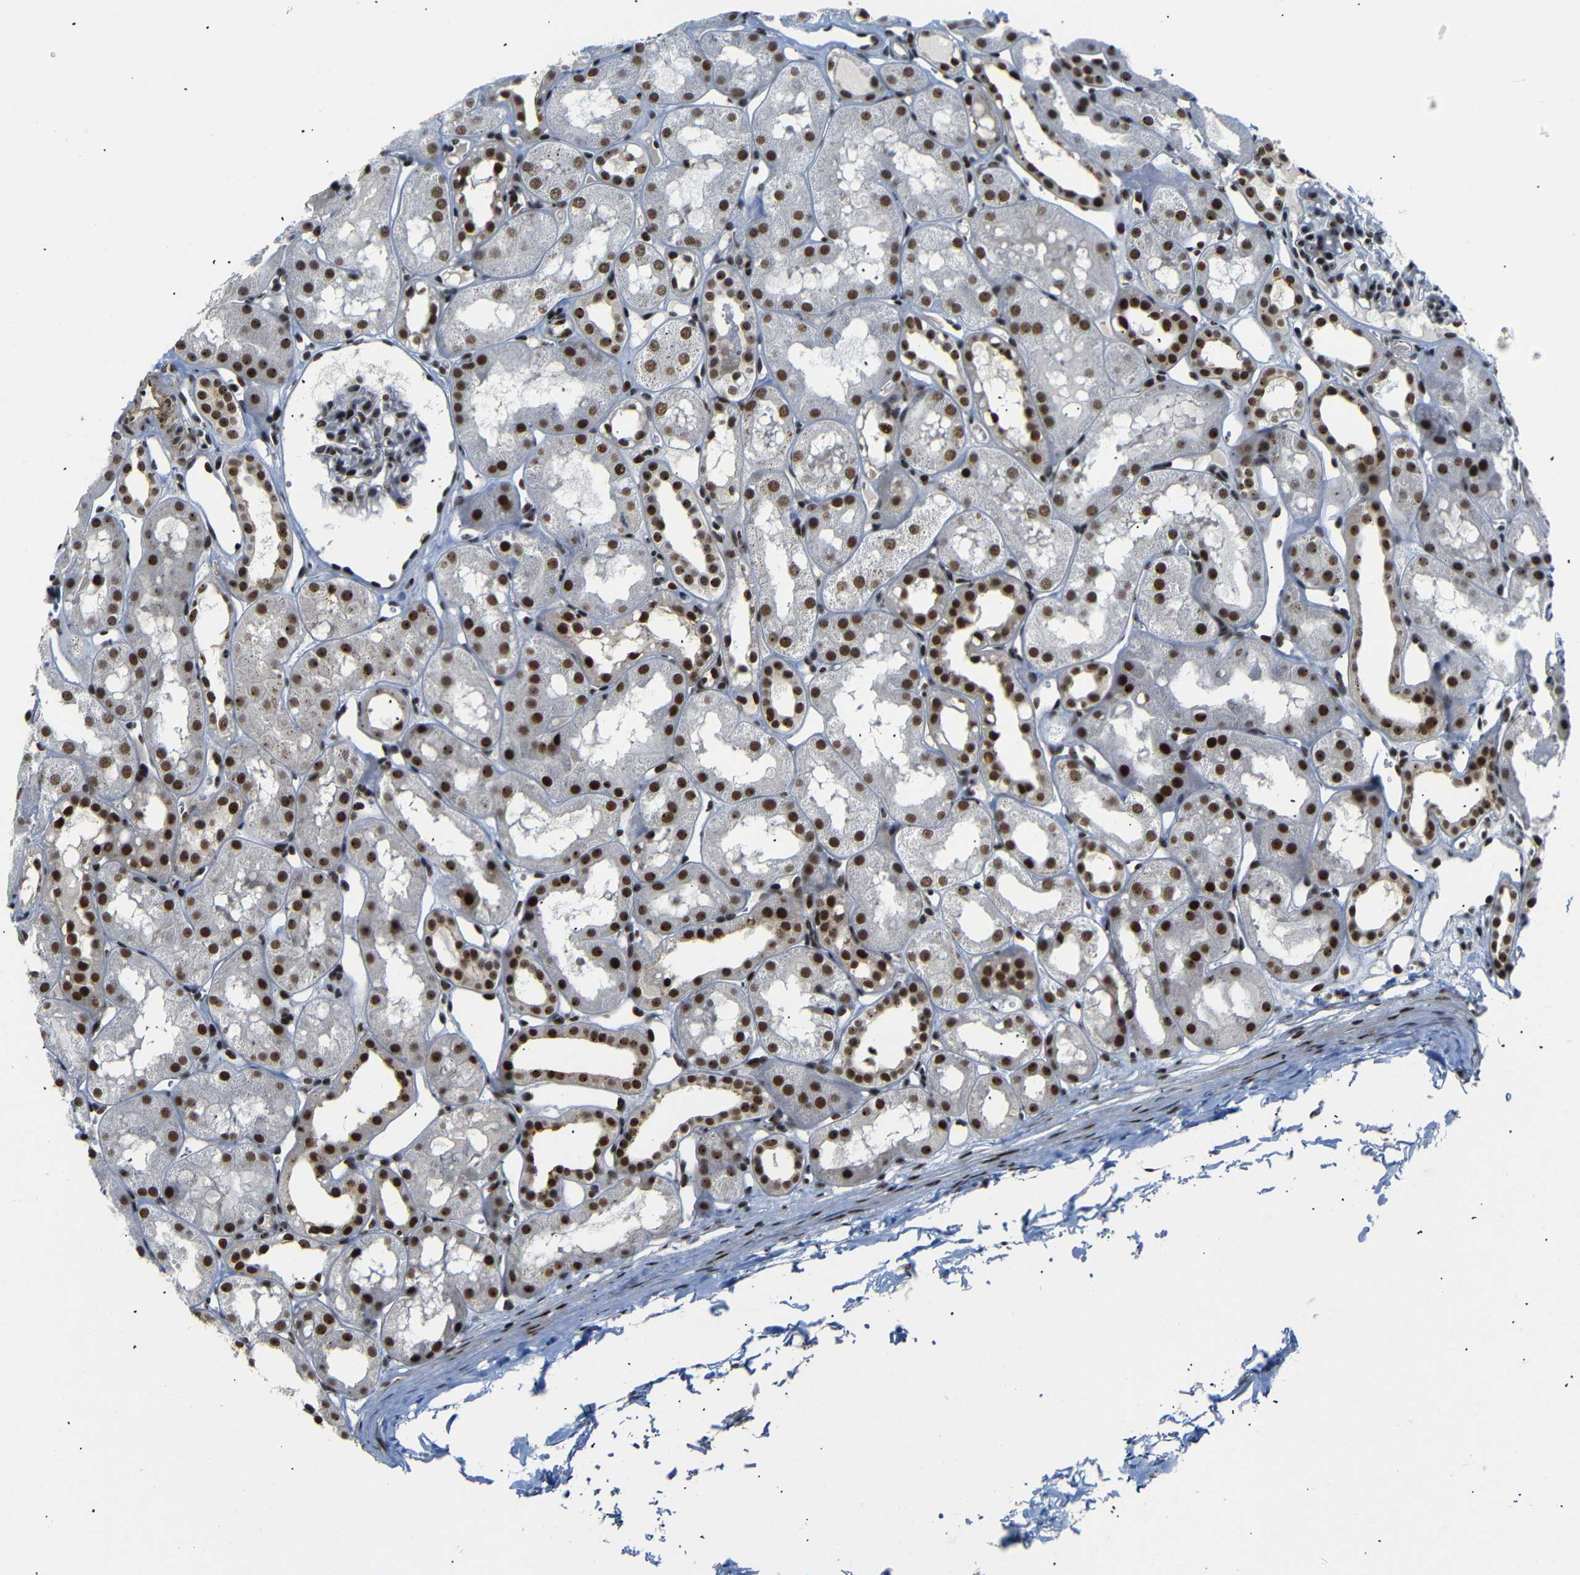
{"staining": {"intensity": "strong", "quantity": ">75%", "location": "nuclear"}, "tissue": "kidney", "cell_type": "Cells in glomeruli", "image_type": "normal", "snomed": [{"axis": "morphology", "description": "Normal tissue, NOS"}, {"axis": "topography", "description": "Kidney"}, {"axis": "topography", "description": "Urinary bladder"}], "caption": "Immunohistochemical staining of benign kidney reveals high levels of strong nuclear expression in about >75% of cells in glomeruli. The staining was performed using DAB (3,3'-diaminobenzidine) to visualize the protein expression in brown, while the nuclei were stained in blue with hematoxylin (Magnification: 20x).", "gene": "SETDB2", "patient": {"sex": "male", "age": 16}}